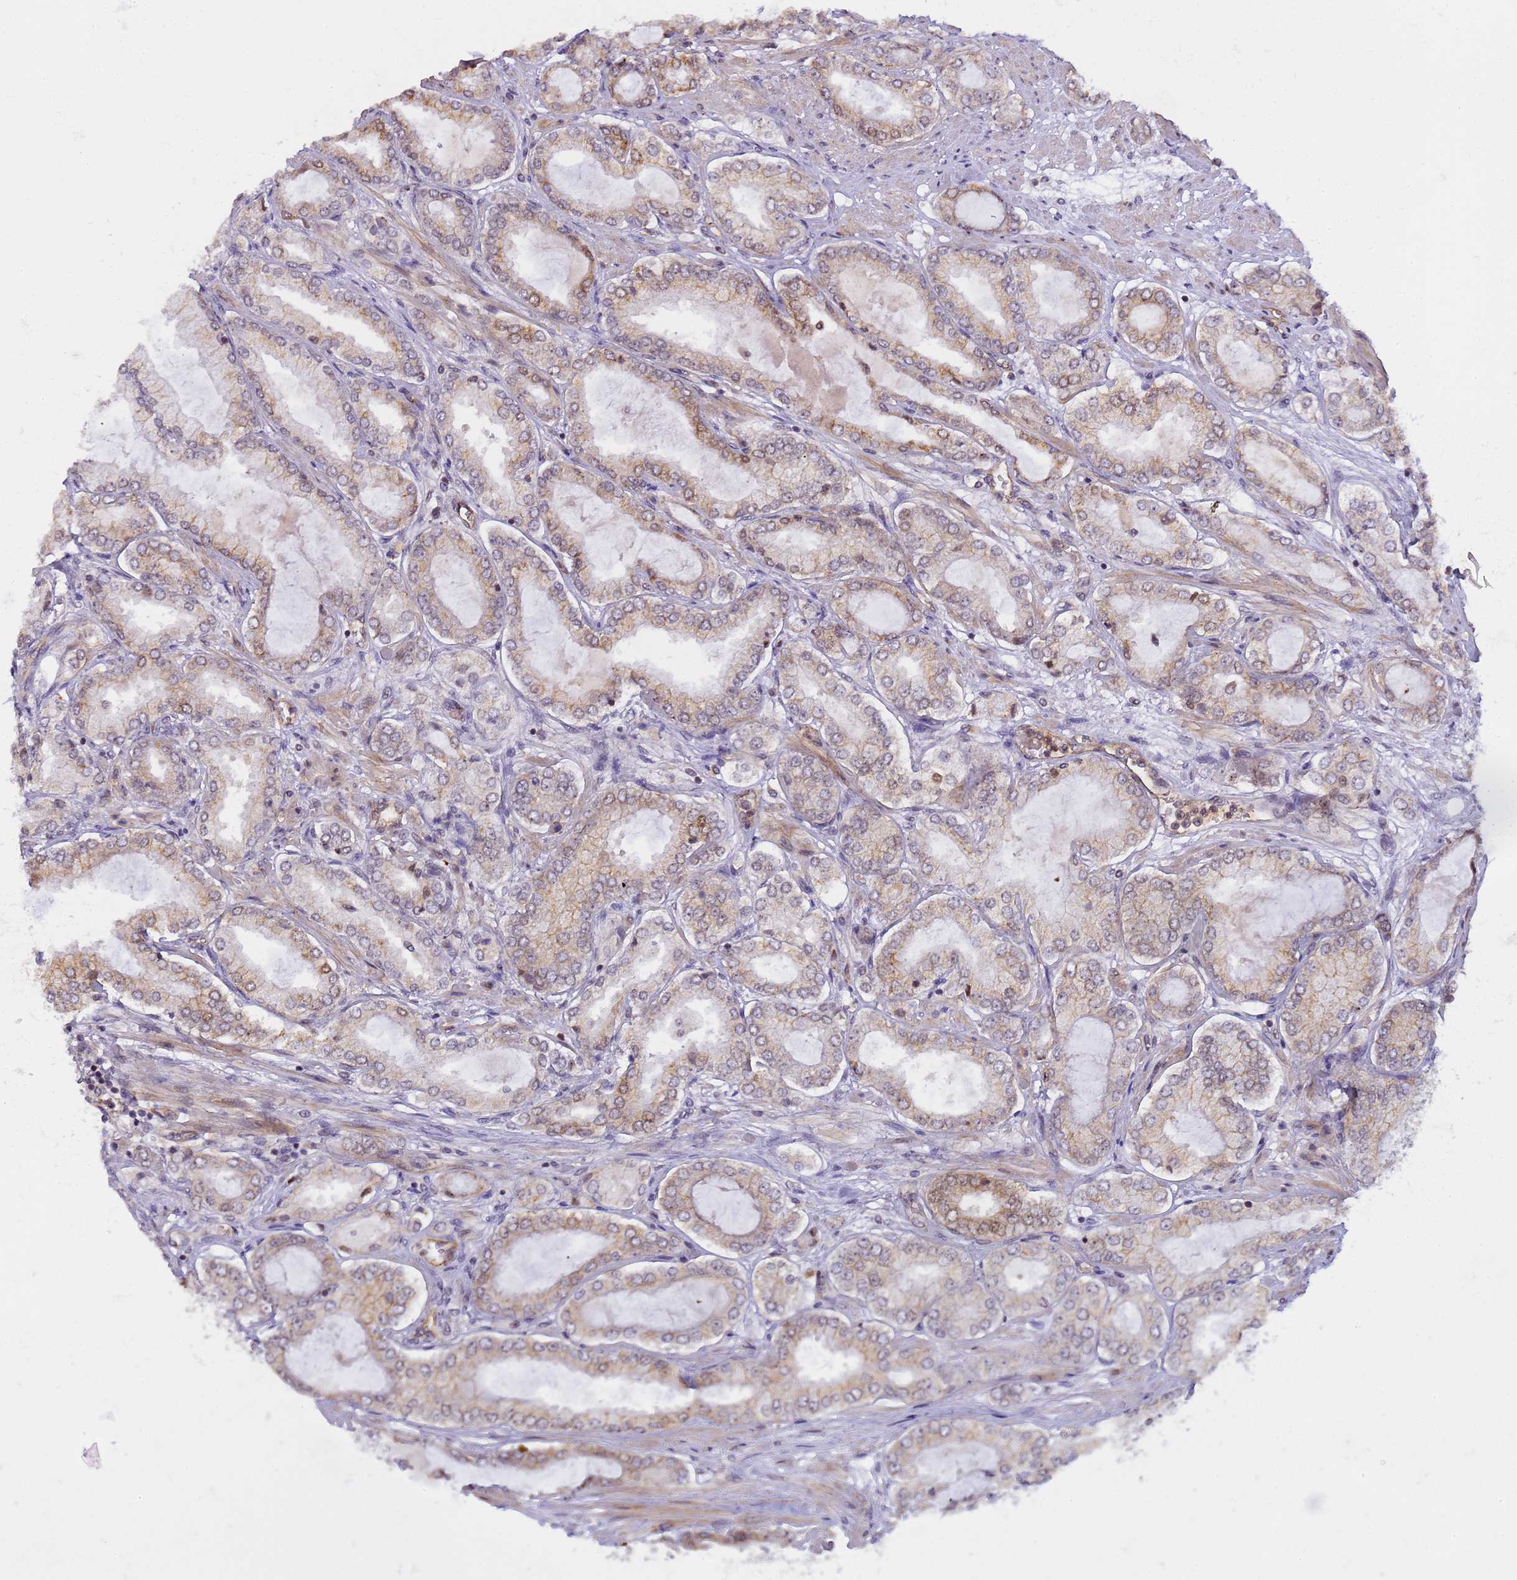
{"staining": {"intensity": "weak", "quantity": "25%-75%", "location": "cytoplasmic/membranous"}, "tissue": "prostate cancer", "cell_type": "Tumor cells", "image_type": "cancer", "snomed": [{"axis": "morphology", "description": "Adenocarcinoma, High grade"}, {"axis": "topography", "description": "Prostate"}], "caption": "The micrograph shows a brown stain indicating the presence of a protein in the cytoplasmic/membranous of tumor cells in prostate cancer (adenocarcinoma (high-grade)). (DAB = brown stain, brightfield microscopy at high magnification).", "gene": "EMC2", "patient": {"sex": "male", "age": 68}}